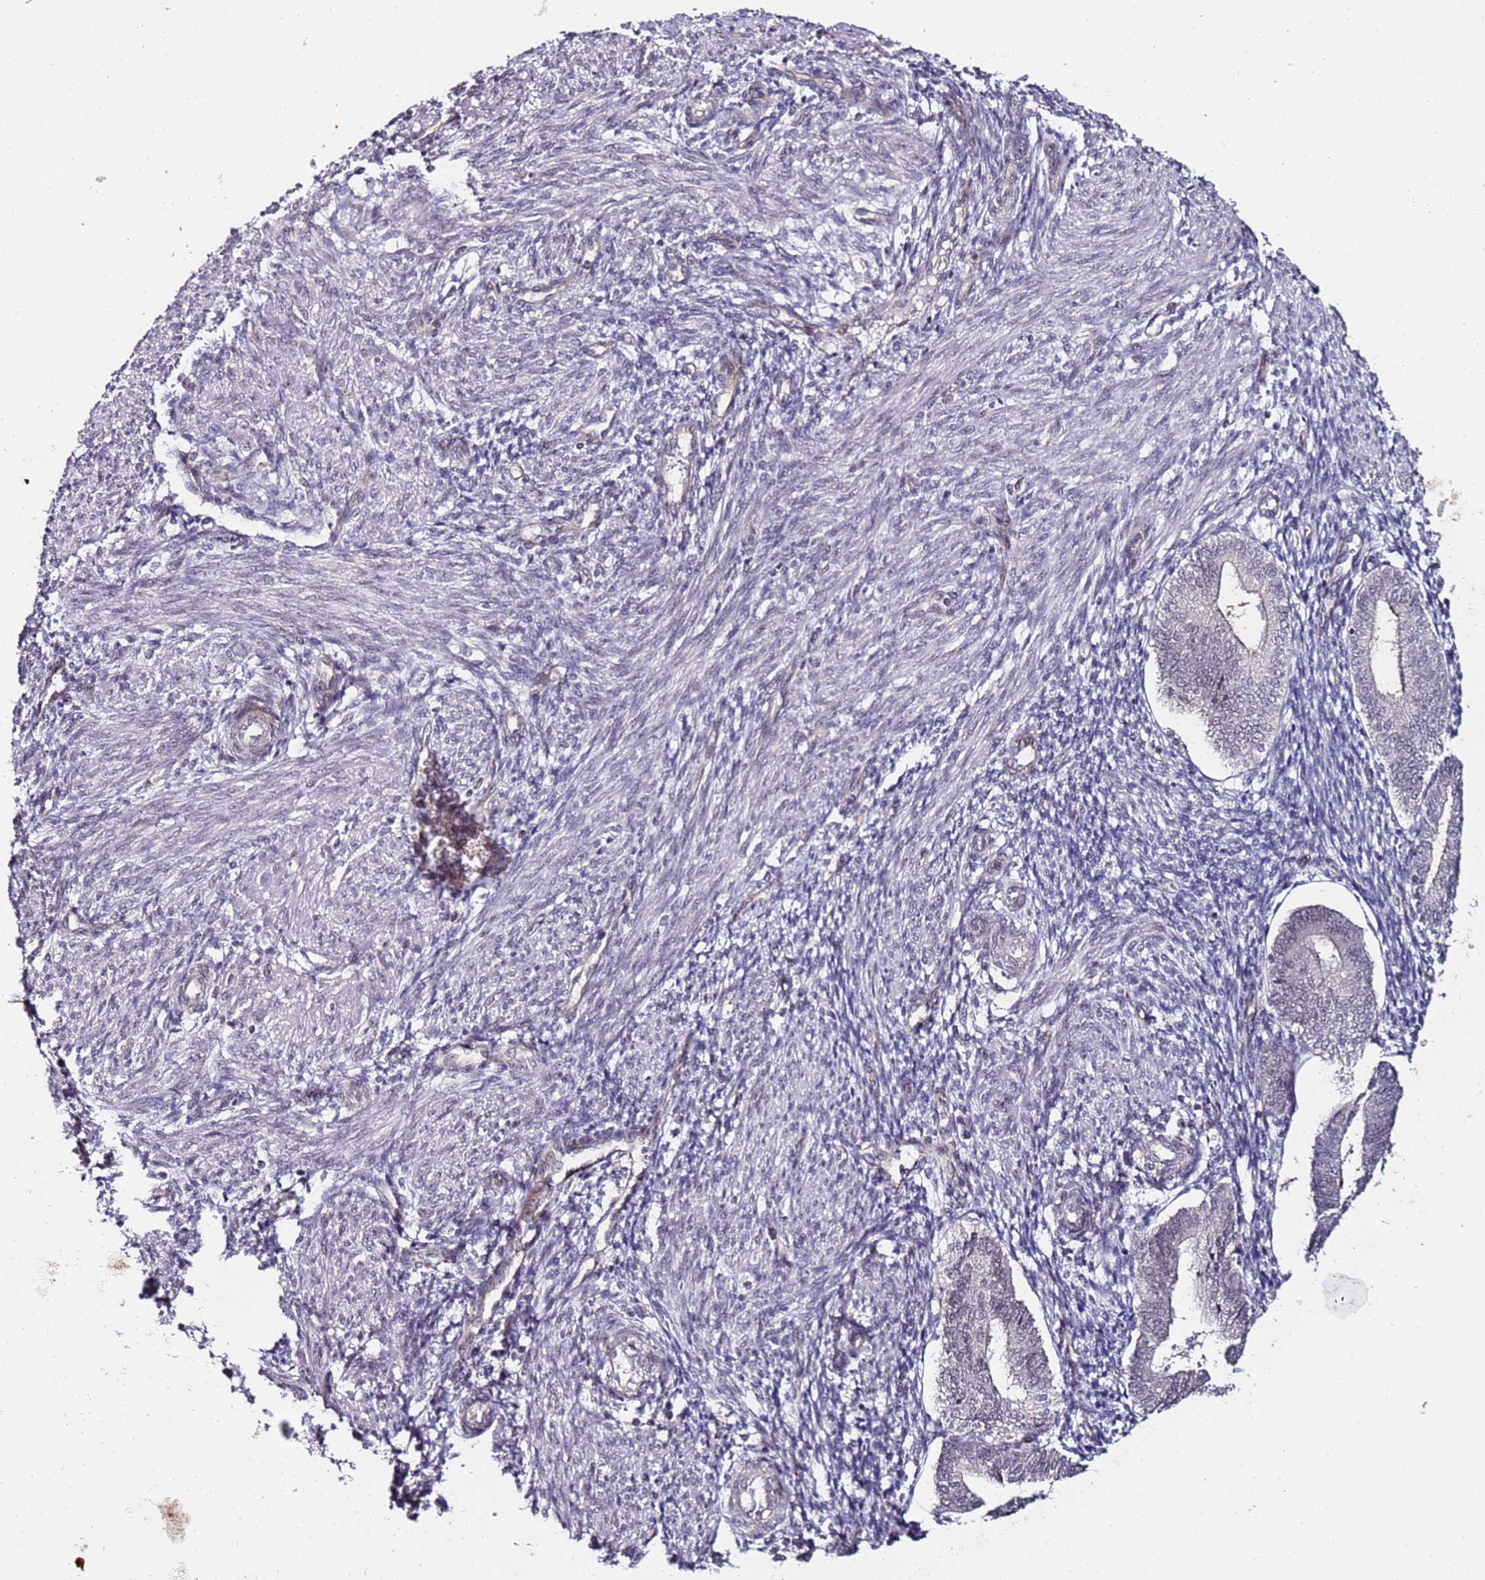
{"staining": {"intensity": "negative", "quantity": "none", "location": "none"}, "tissue": "endometrium", "cell_type": "Cells in endometrial stroma", "image_type": "normal", "snomed": [{"axis": "morphology", "description": "Normal tissue, NOS"}, {"axis": "topography", "description": "Endometrium"}], "caption": "Benign endometrium was stained to show a protein in brown. There is no significant staining in cells in endometrial stroma. (DAB immunohistochemistry (IHC) visualized using brightfield microscopy, high magnification).", "gene": "DUSP28", "patient": {"sex": "female", "age": 34}}